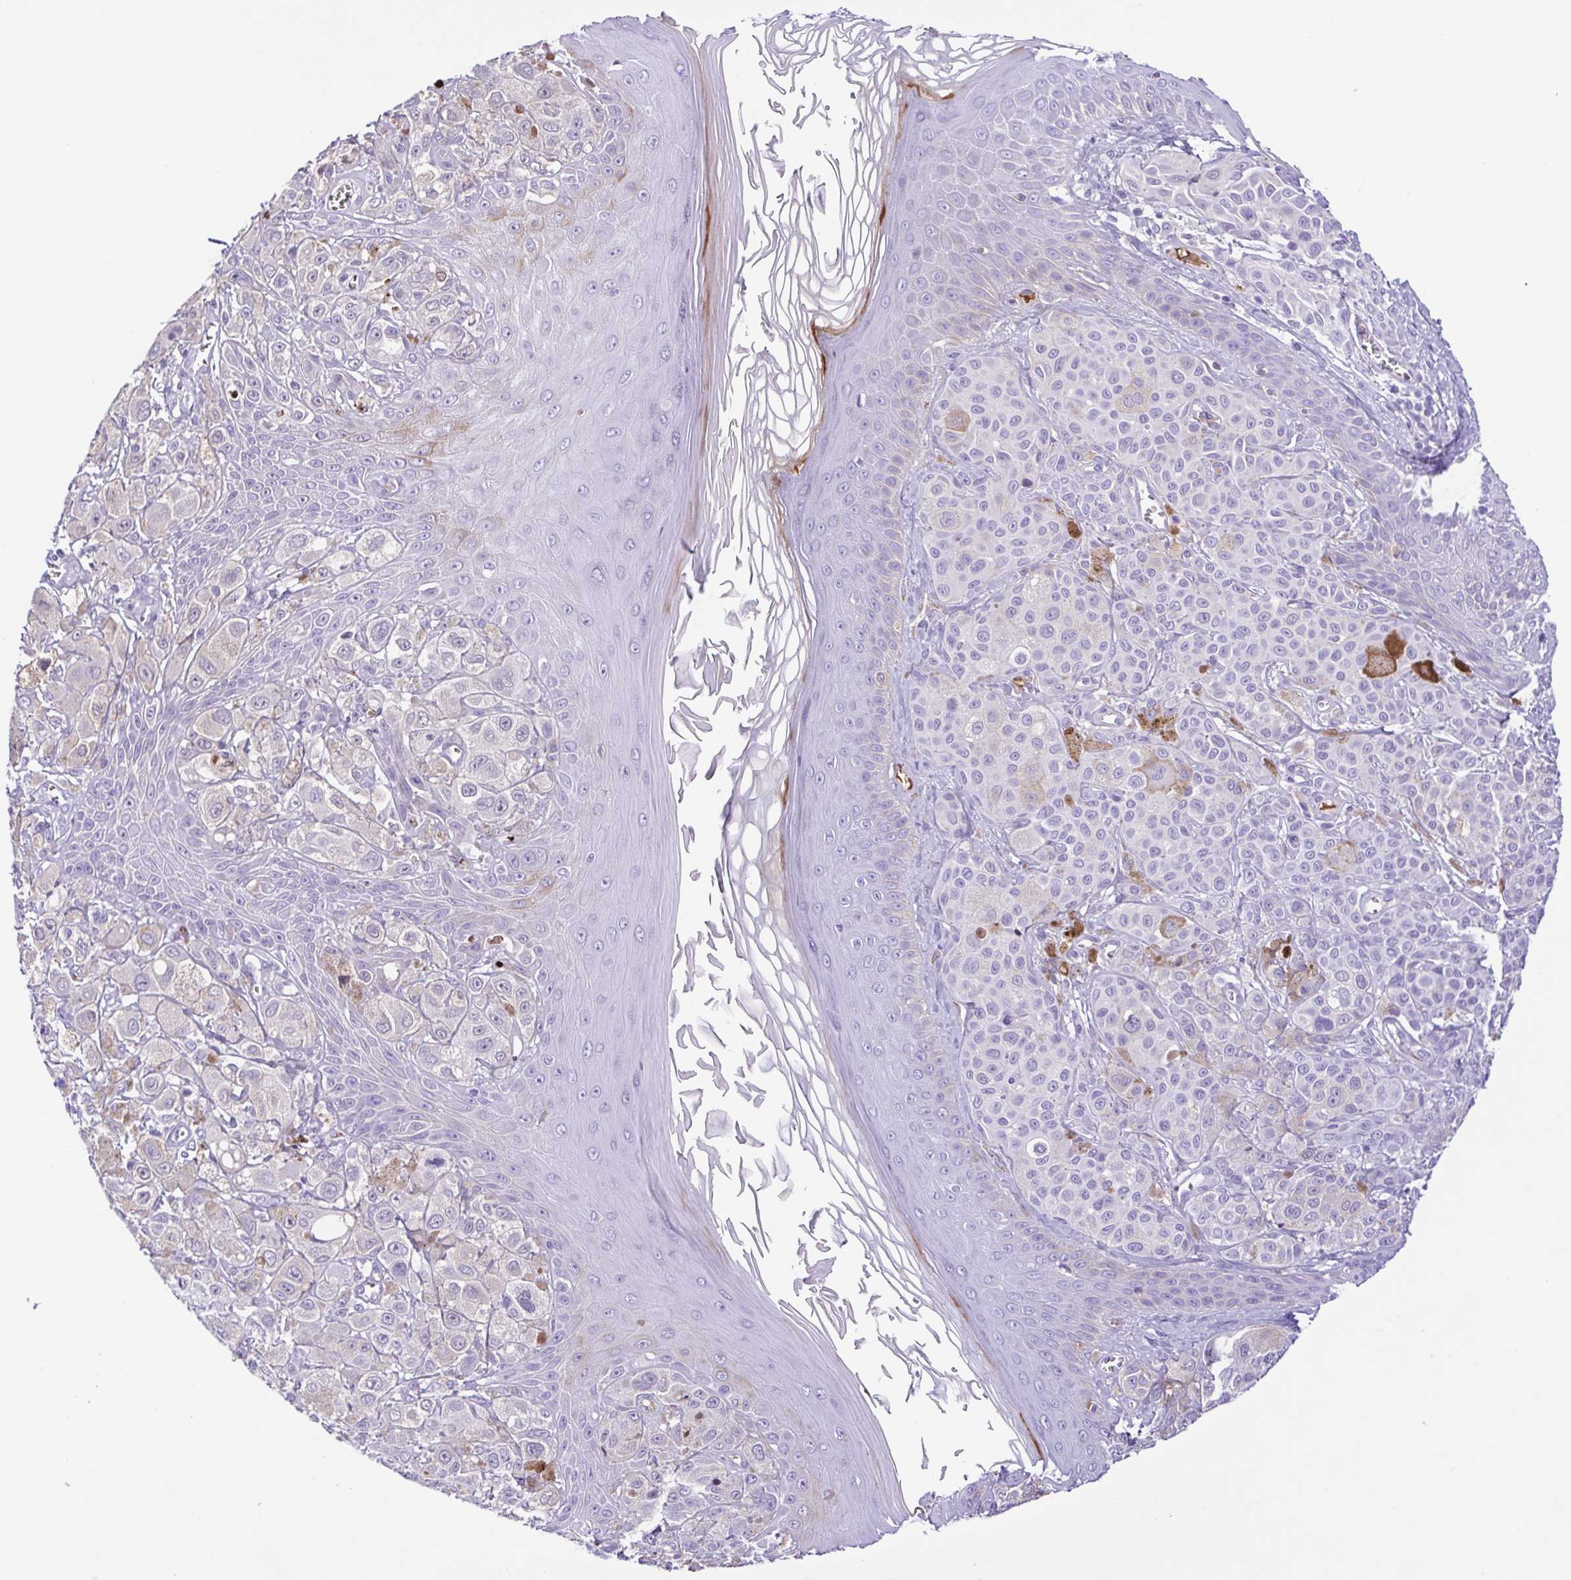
{"staining": {"intensity": "negative", "quantity": "none", "location": "none"}, "tissue": "melanoma", "cell_type": "Tumor cells", "image_type": "cancer", "snomed": [{"axis": "morphology", "description": "Malignant melanoma, NOS"}, {"axis": "topography", "description": "Skin"}], "caption": "Micrograph shows no protein positivity in tumor cells of malignant melanoma tissue.", "gene": "IGFL1", "patient": {"sex": "male", "age": 67}}